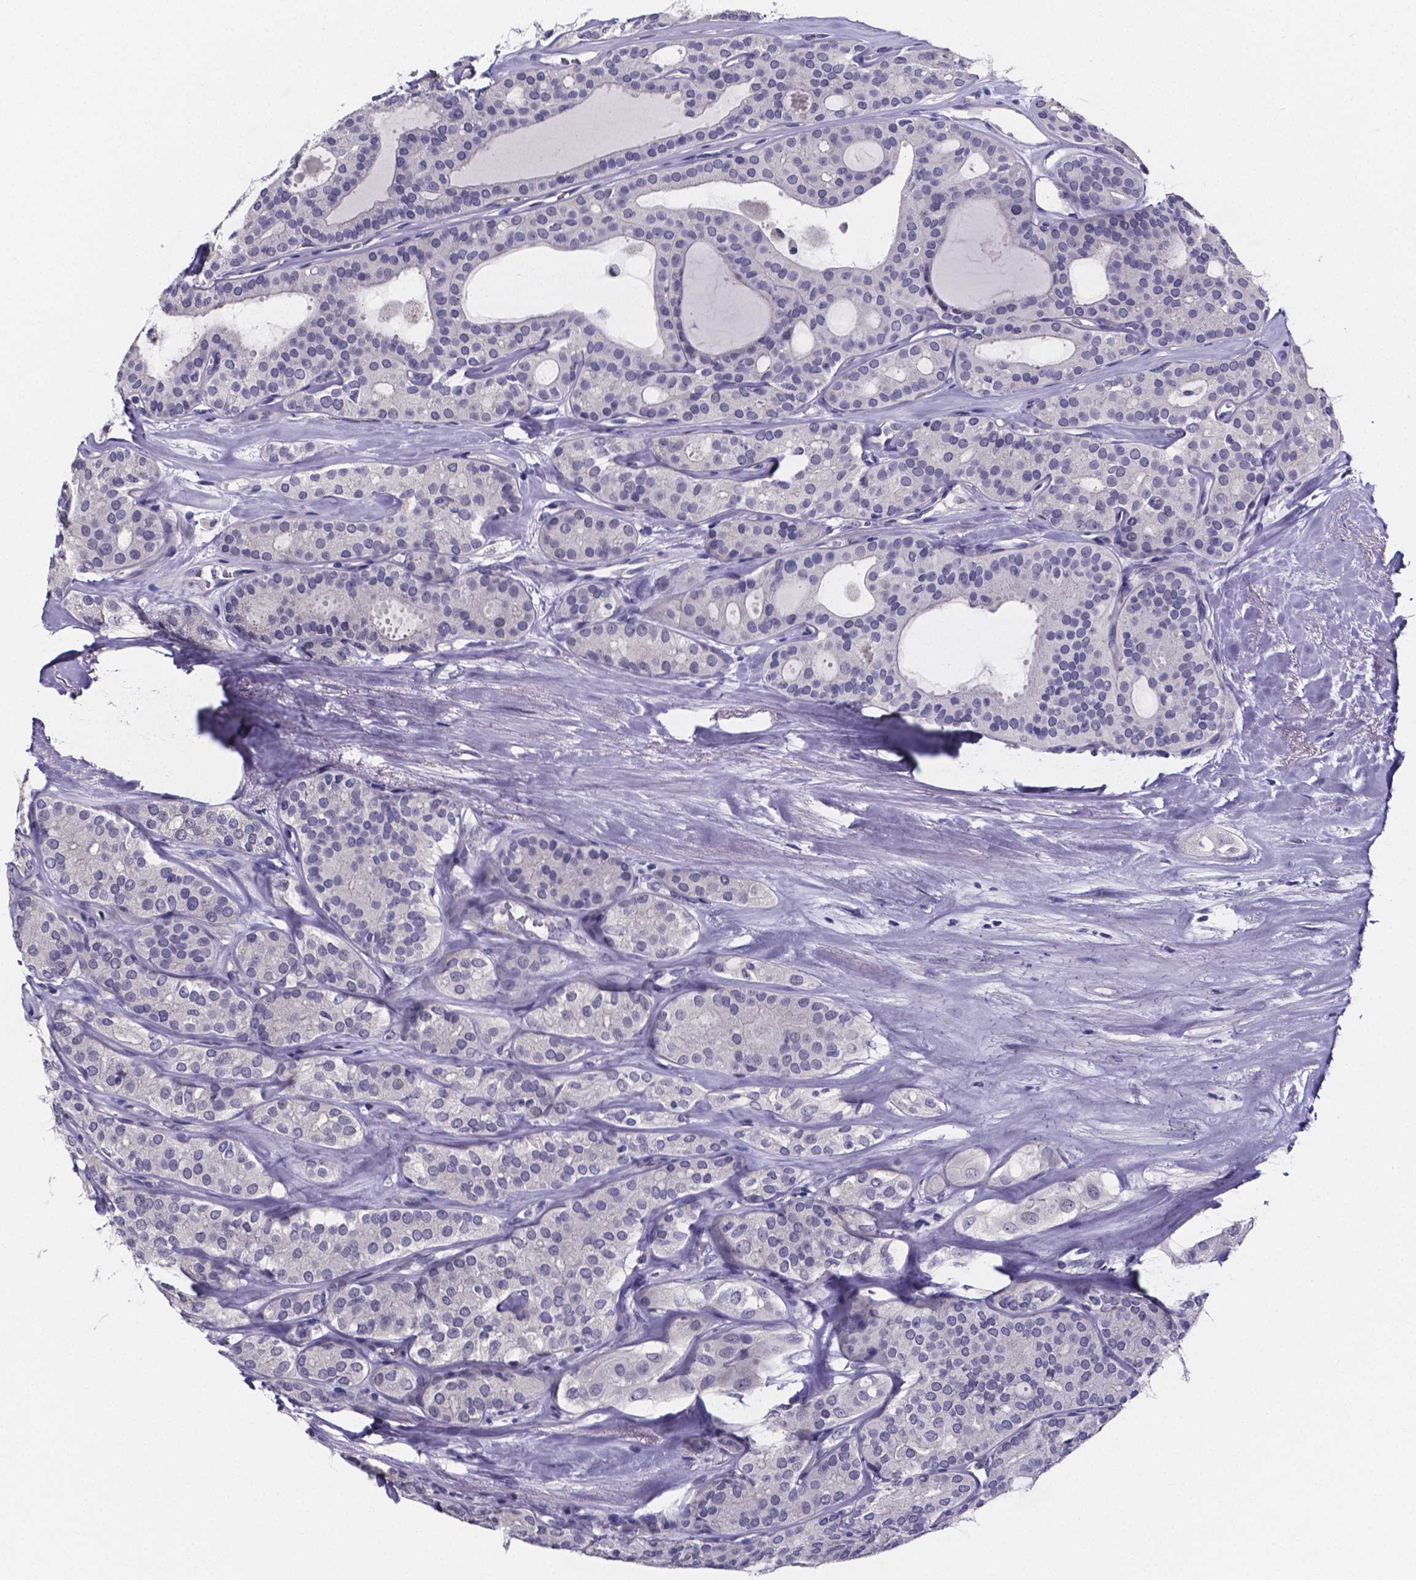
{"staining": {"intensity": "negative", "quantity": "none", "location": "none"}, "tissue": "thyroid cancer", "cell_type": "Tumor cells", "image_type": "cancer", "snomed": [{"axis": "morphology", "description": "Follicular adenoma carcinoma, NOS"}, {"axis": "topography", "description": "Thyroid gland"}], "caption": "Photomicrograph shows no significant protein positivity in tumor cells of follicular adenoma carcinoma (thyroid). Nuclei are stained in blue.", "gene": "IZUMO1", "patient": {"sex": "male", "age": 75}}